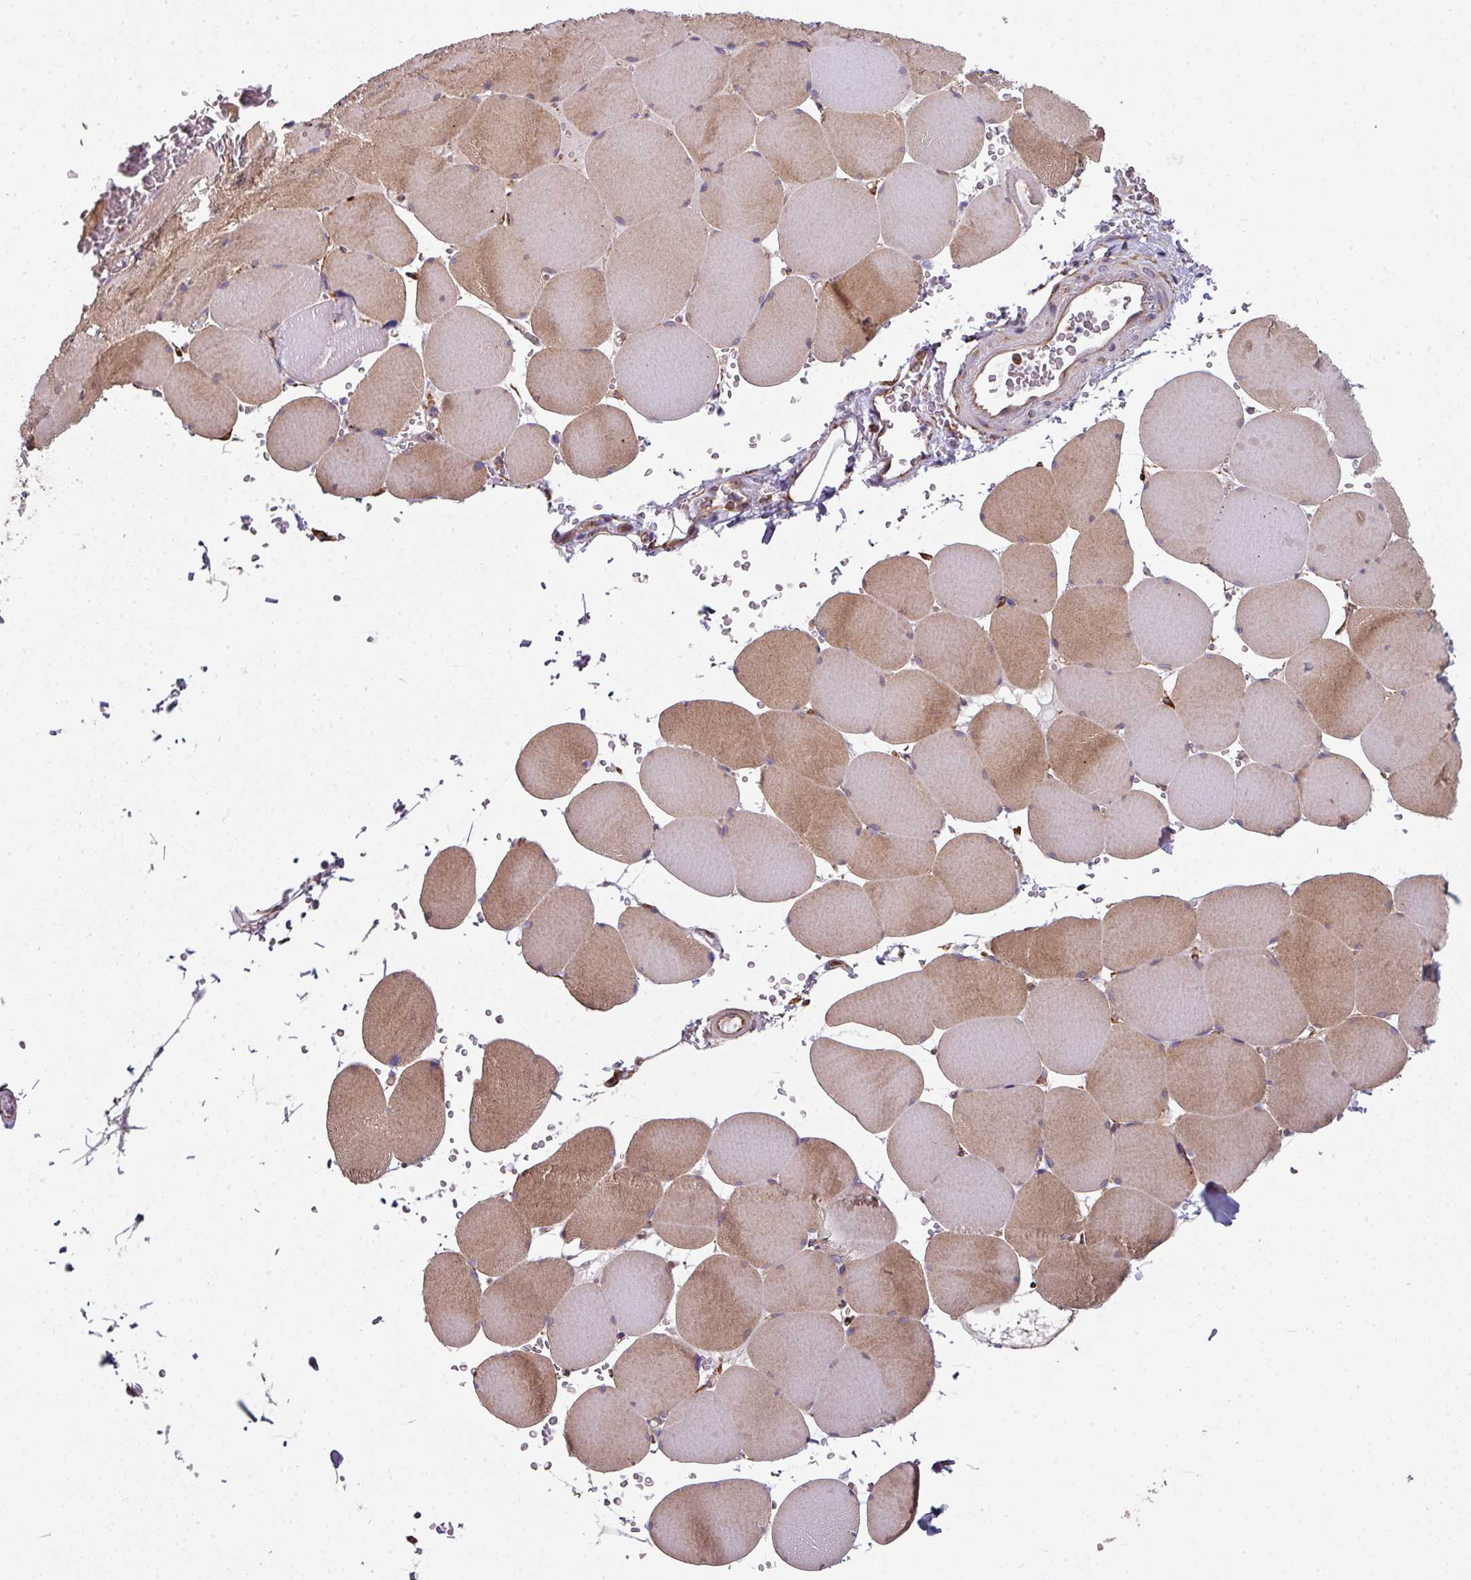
{"staining": {"intensity": "moderate", "quantity": ">75%", "location": "cytoplasmic/membranous"}, "tissue": "skeletal muscle", "cell_type": "Myocytes", "image_type": "normal", "snomed": [{"axis": "morphology", "description": "Normal tissue, NOS"}, {"axis": "topography", "description": "Skeletal muscle"}, {"axis": "topography", "description": "Head-Neck"}], "caption": "A brown stain highlights moderate cytoplasmic/membranous expression of a protein in myocytes of unremarkable human skeletal muscle. Using DAB (3,3'-diaminobenzidine) (brown) and hematoxylin (blue) stains, captured at high magnification using brightfield microscopy.", "gene": "FAT4", "patient": {"sex": "male", "age": 66}}